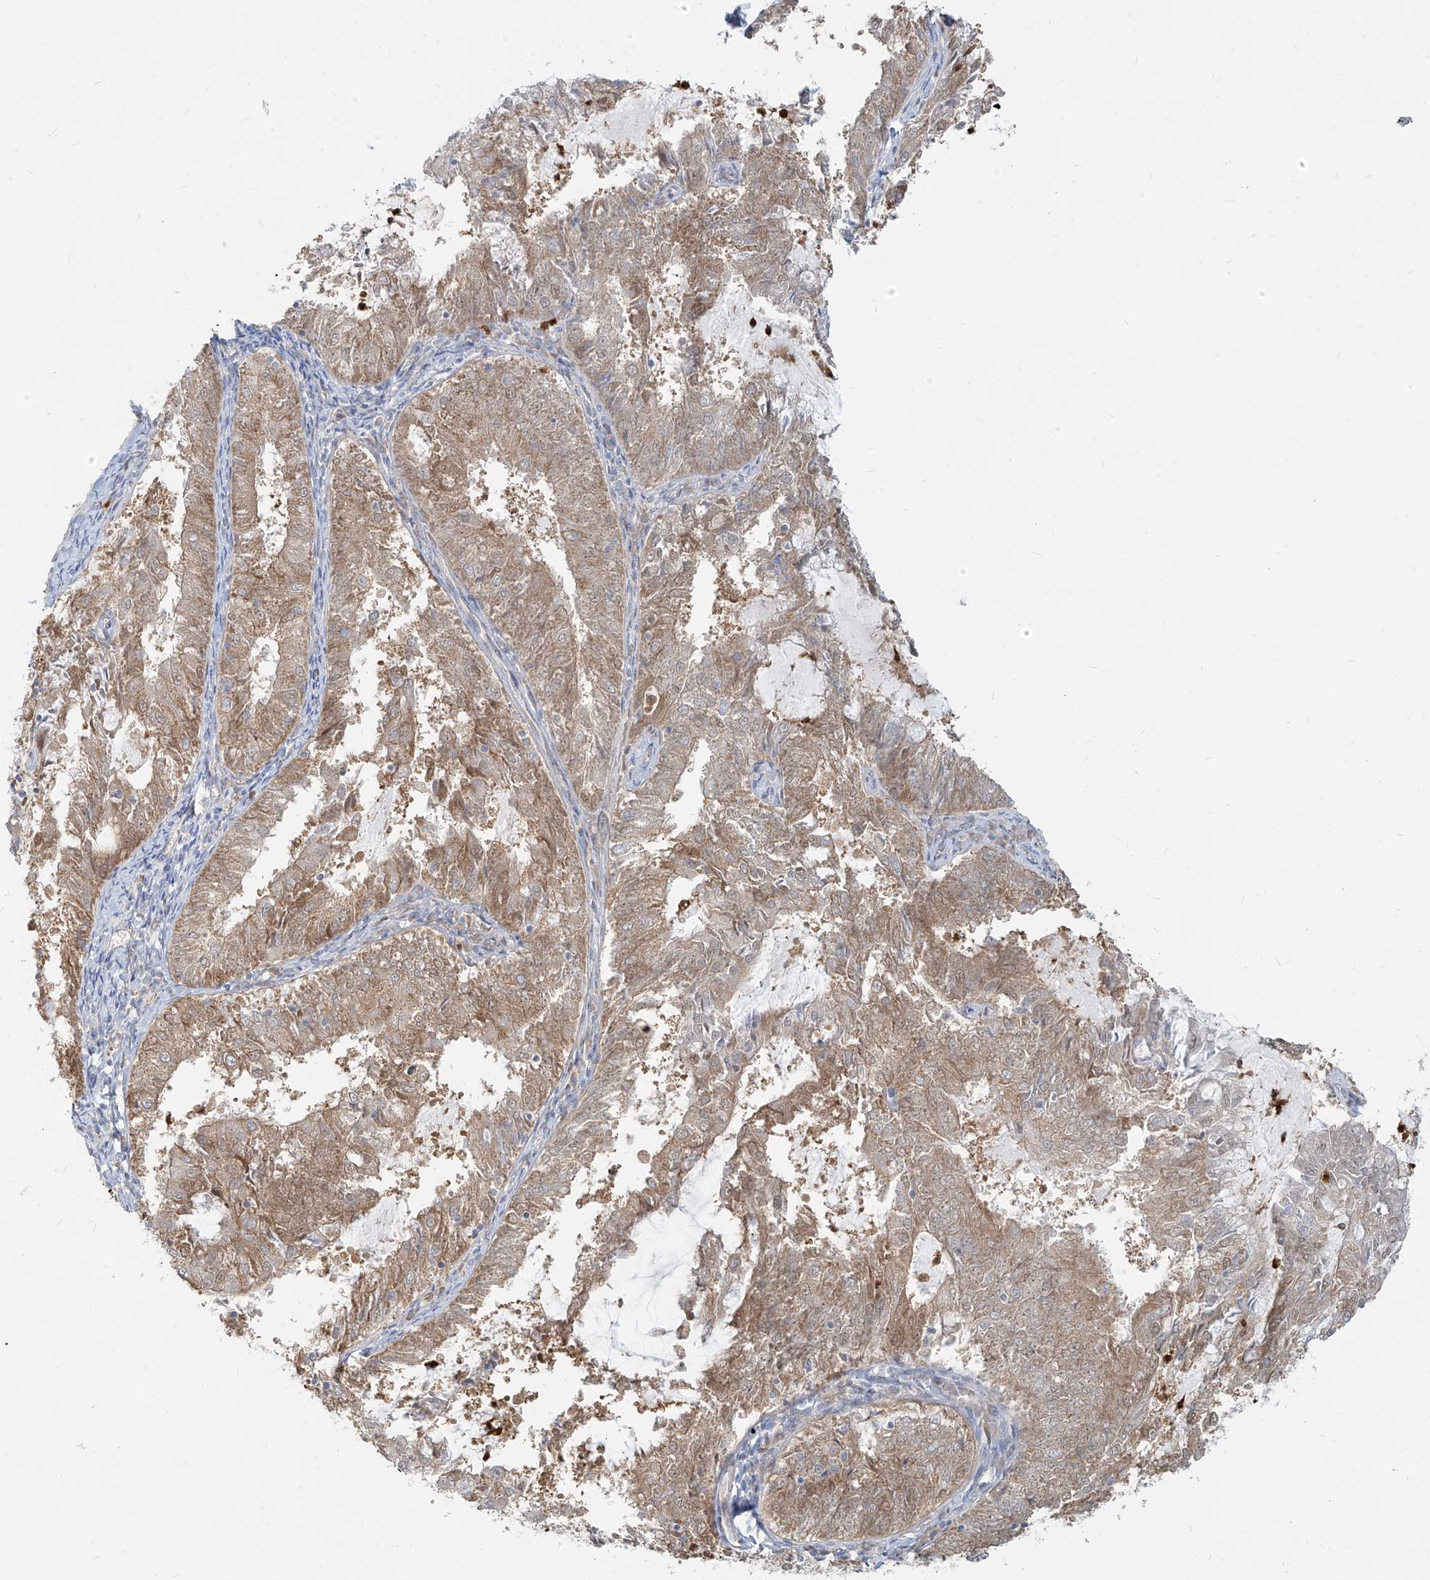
{"staining": {"intensity": "moderate", "quantity": ">75%", "location": "cytoplasmic/membranous,nuclear"}, "tissue": "endometrial cancer", "cell_type": "Tumor cells", "image_type": "cancer", "snomed": [{"axis": "morphology", "description": "Adenocarcinoma, NOS"}, {"axis": "topography", "description": "Endometrium"}], "caption": "Human adenocarcinoma (endometrial) stained with a protein marker reveals moderate staining in tumor cells.", "gene": "PGD", "patient": {"sex": "female", "age": 57}}